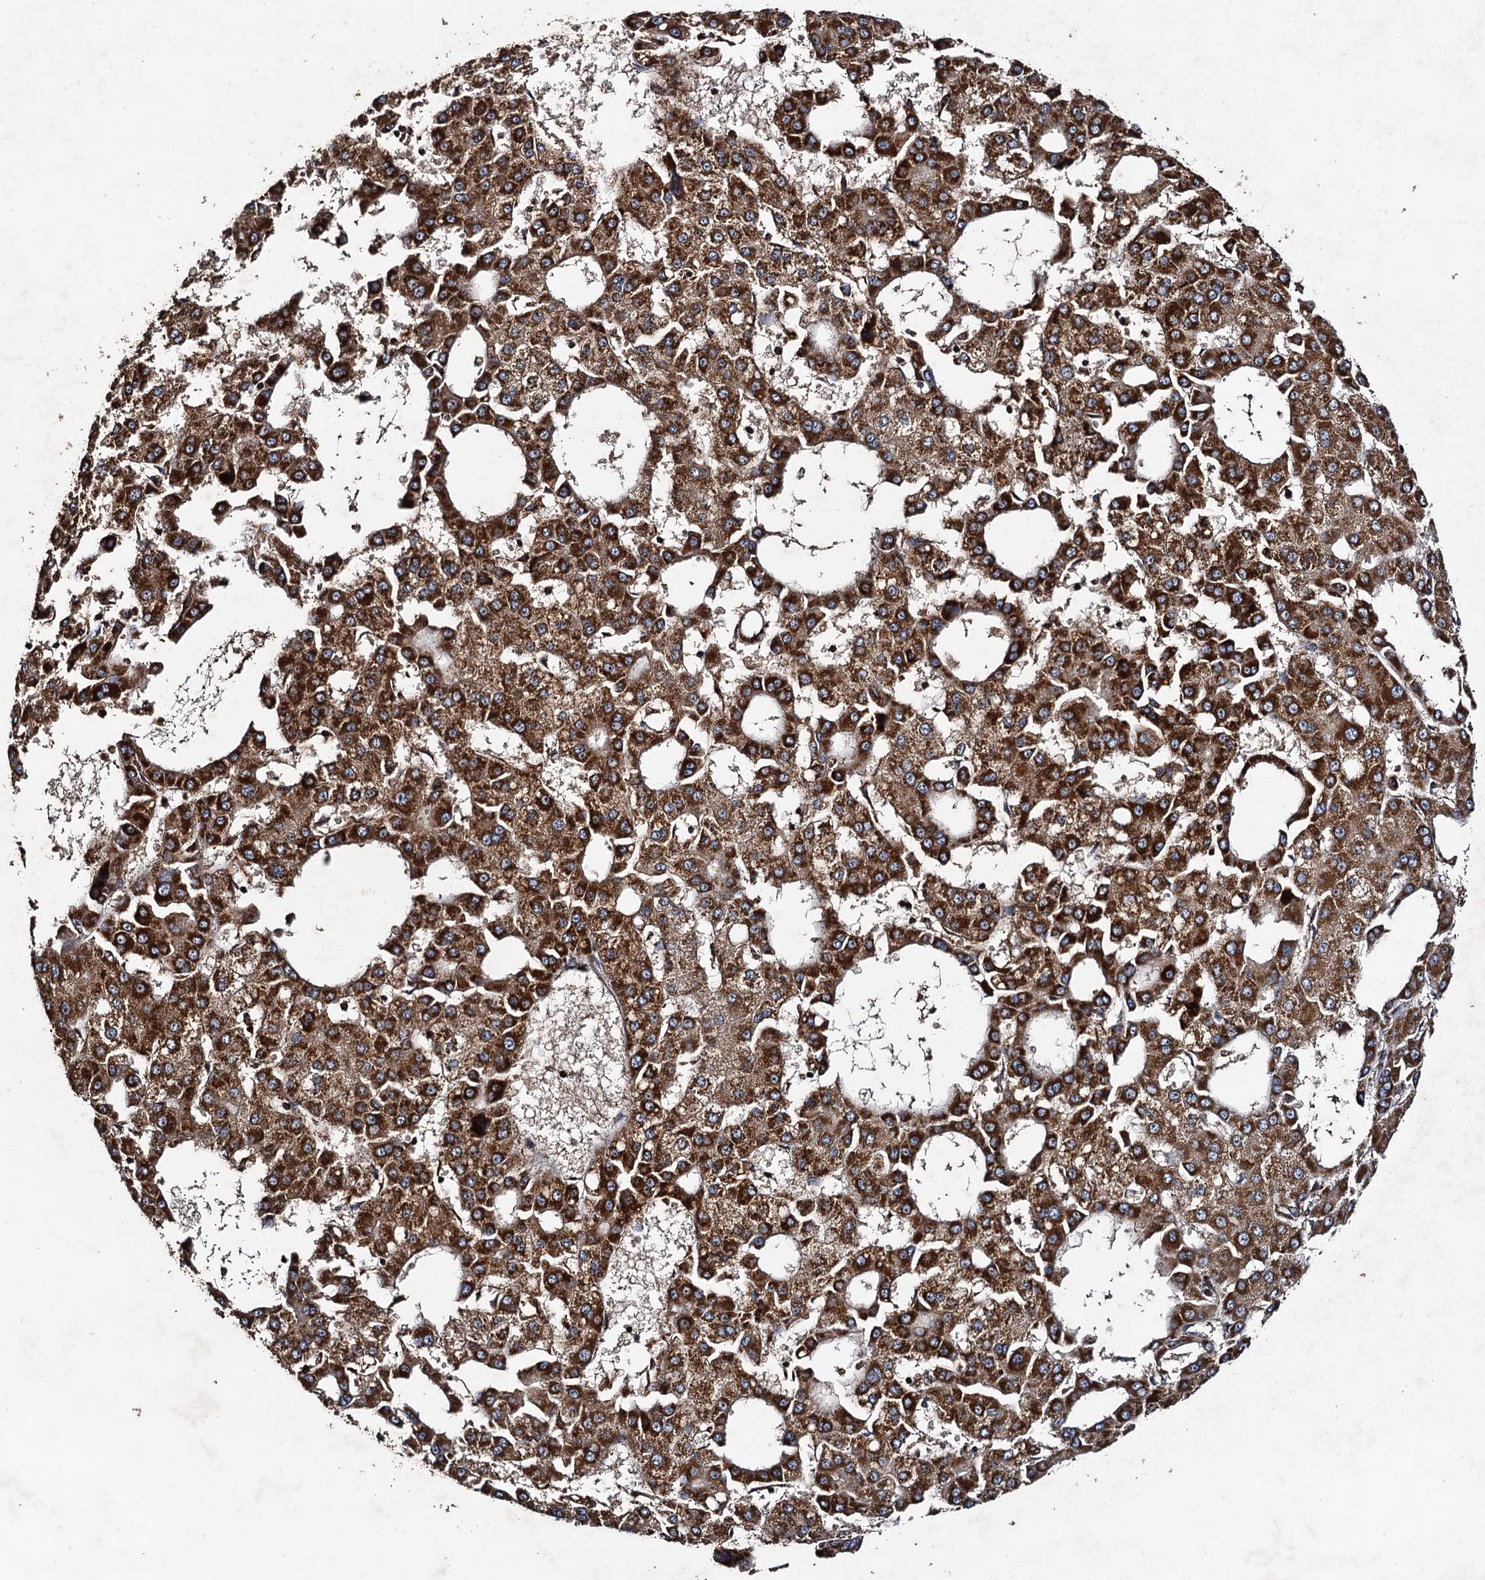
{"staining": {"intensity": "strong", "quantity": ">75%", "location": "cytoplasmic/membranous"}, "tissue": "liver cancer", "cell_type": "Tumor cells", "image_type": "cancer", "snomed": [{"axis": "morphology", "description": "Carcinoma, Hepatocellular, NOS"}, {"axis": "topography", "description": "Liver"}], "caption": "Tumor cells display strong cytoplasmic/membranous staining in about >75% of cells in hepatocellular carcinoma (liver).", "gene": "NDUFA13", "patient": {"sex": "male", "age": 47}}